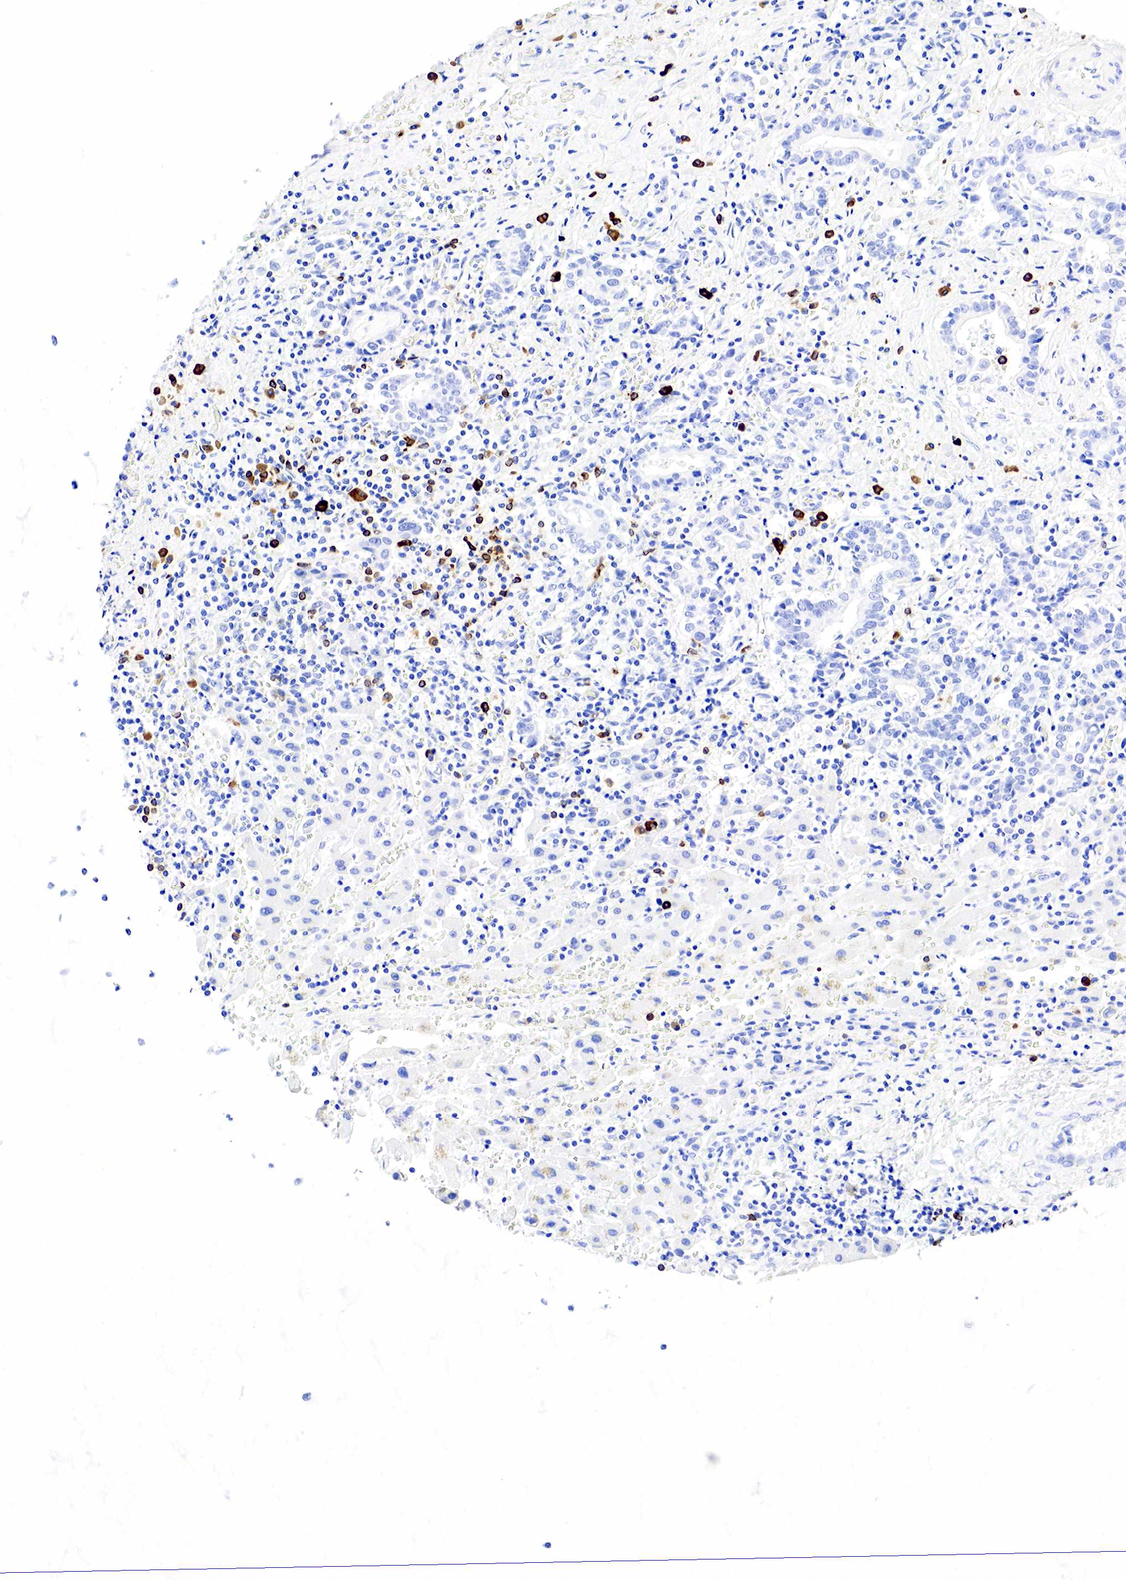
{"staining": {"intensity": "negative", "quantity": "none", "location": "none"}, "tissue": "liver cancer", "cell_type": "Tumor cells", "image_type": "cancer", "snomed": [{"axis": "morphology", "description": "Cholangiocarcinoma"}, {"axis": "topography", "description": "Liver"}], "caption": "Human liver cholangiocarcinoma stained for a protein using IHC reveals no expression in tumor cells.", "gene": "CD79A", "patient": {"sex": "male", "age": 57}}